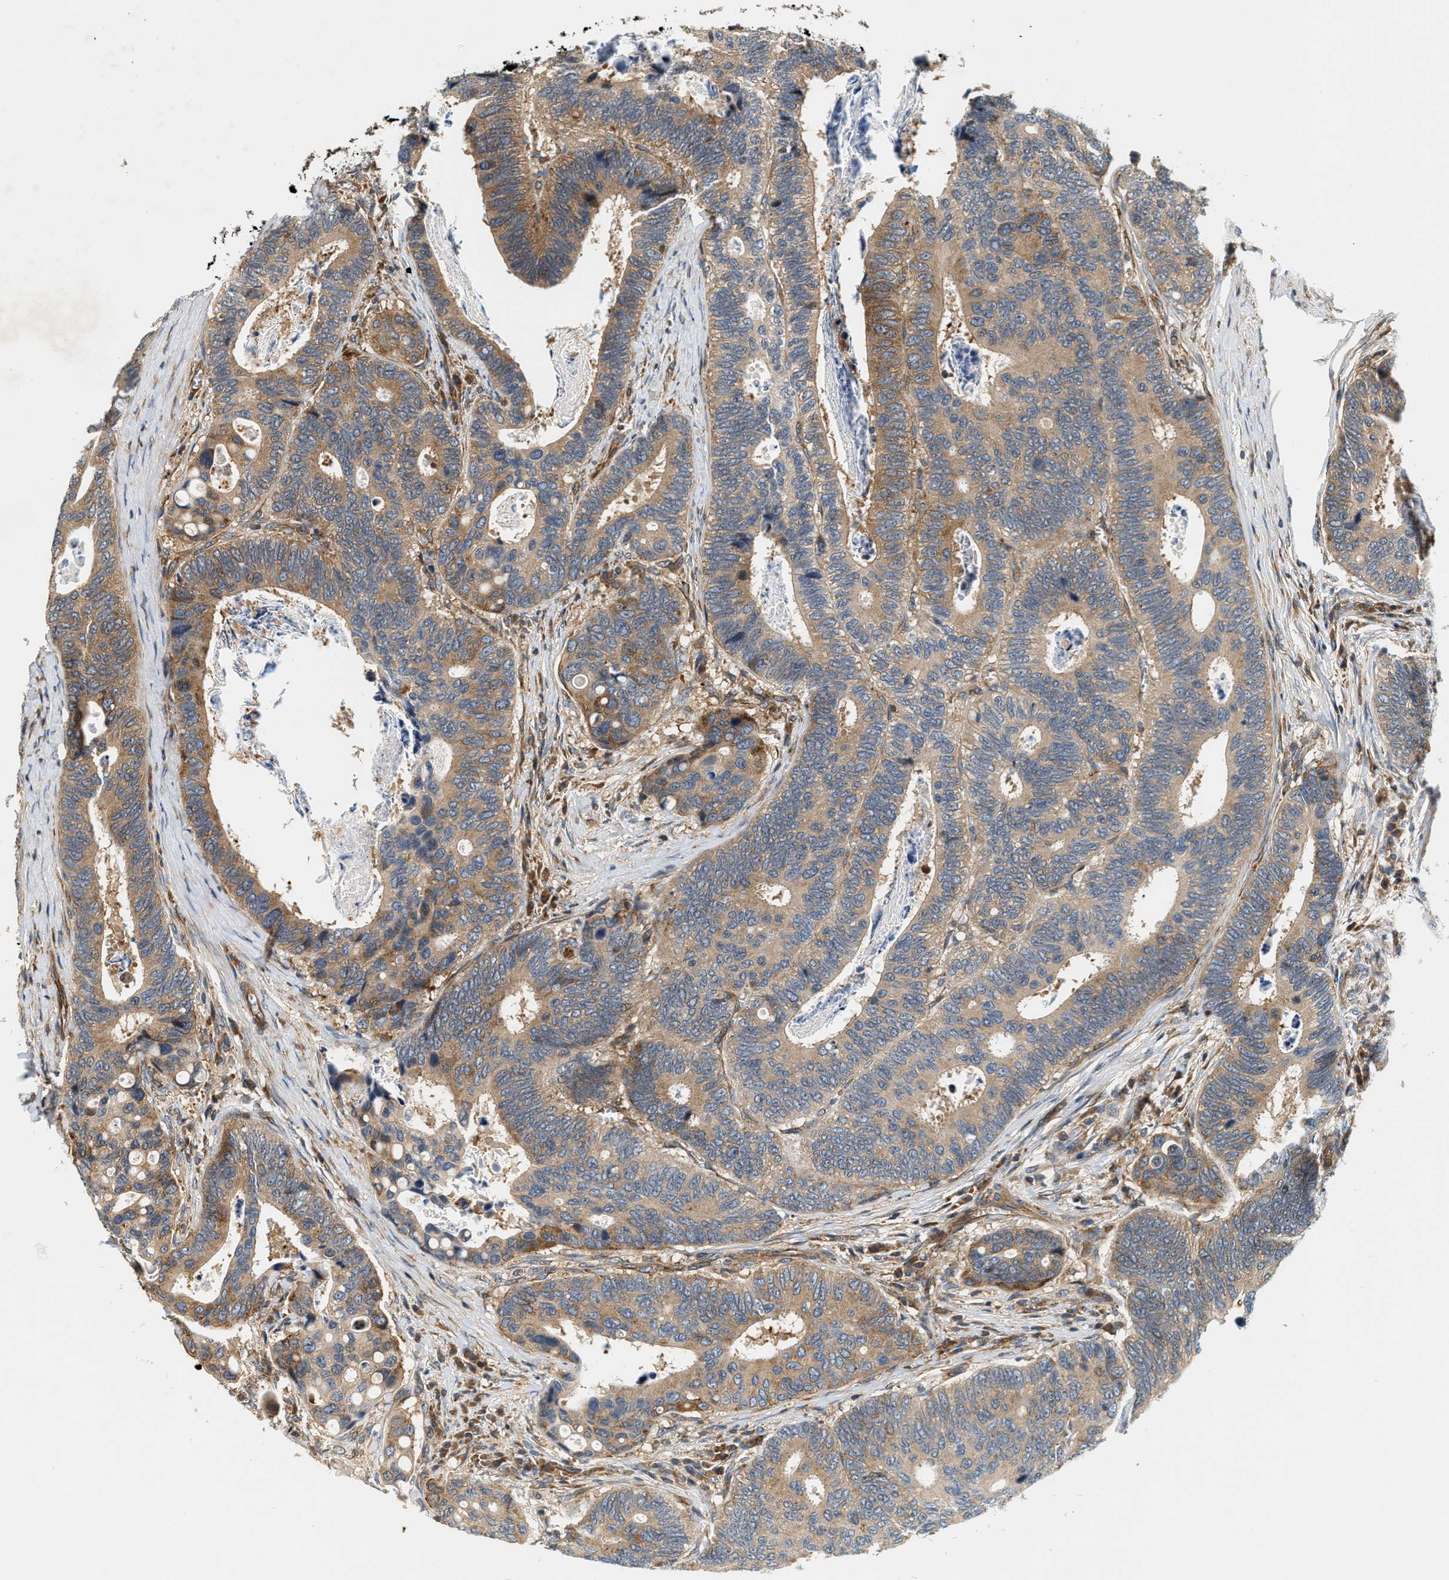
{"staining": {"intensity": "moderate", "quantity": ">75%", "location": "cytoplasmic/membranous"}, "tissue": "colorectal cancer", "cell_type": "Tumor cells", "image_type": "cancer", "snomed": [{"axis": "morphology", "description": "Inflammation, NOS"}, {"axis": "morphology", "description": "Adenocarcinoma, NOS"}, {"axis": "topography", "description": "Colon"}], "caption": "Immunohistochemistry image of neoplastic tissue: human colorectal cancer stained using IHC demonstrates medium levels of moderate protein expression localized specifically in the cytoplasmic/membranous of tumor cells, appearing as a cytoplasmic/membranous brown color.", "gene": "SAMD9", "patient": {"sex": "male", "age": 72}}